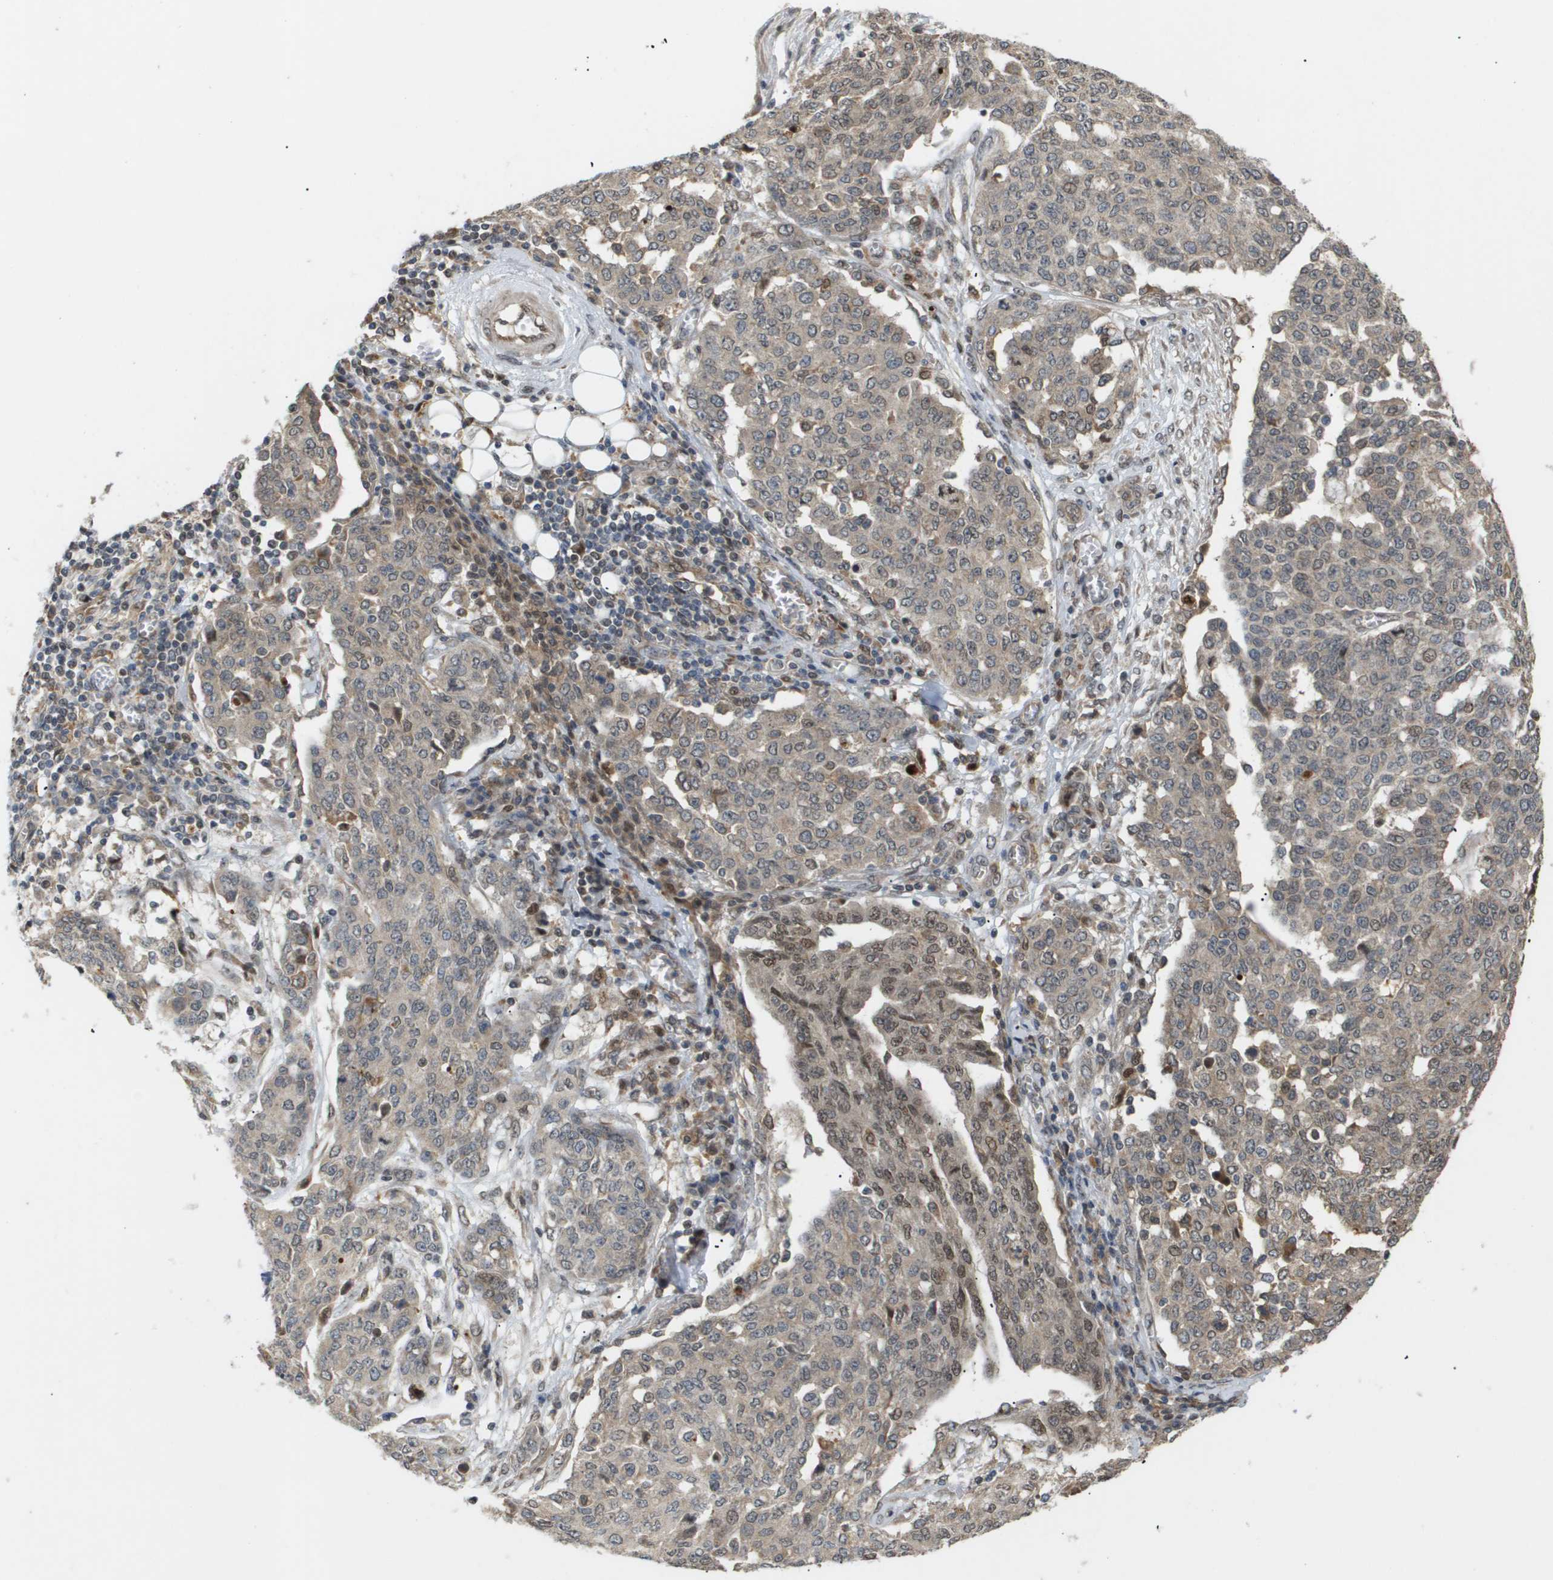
{"staining": {"intensity": "weak", "quantity": ">75%", "location": "cytoplasmic/membranous,nuclear"}, "tissue": "ovarian cancer", "cell_type": "Tumor cells", "image_type": "cancer", "snomed": [{"axis": "morphology", "description": "Cystadenocarcinoma, serous, NOS"}, {"axis": "topography", "description": "Soft tissue"}, {"axis": "topography", "description": "Ovary"}], "caption": "Weak cytoplasmic/membranous and nuclear positivity for a protein is appreciated in approximately >75% of tumor cells of ovarian cancer (serous cystadenocarcinoma) using IHC.", "gene": "PDGFB", "patient": {"sex": "female", "age": 57}}